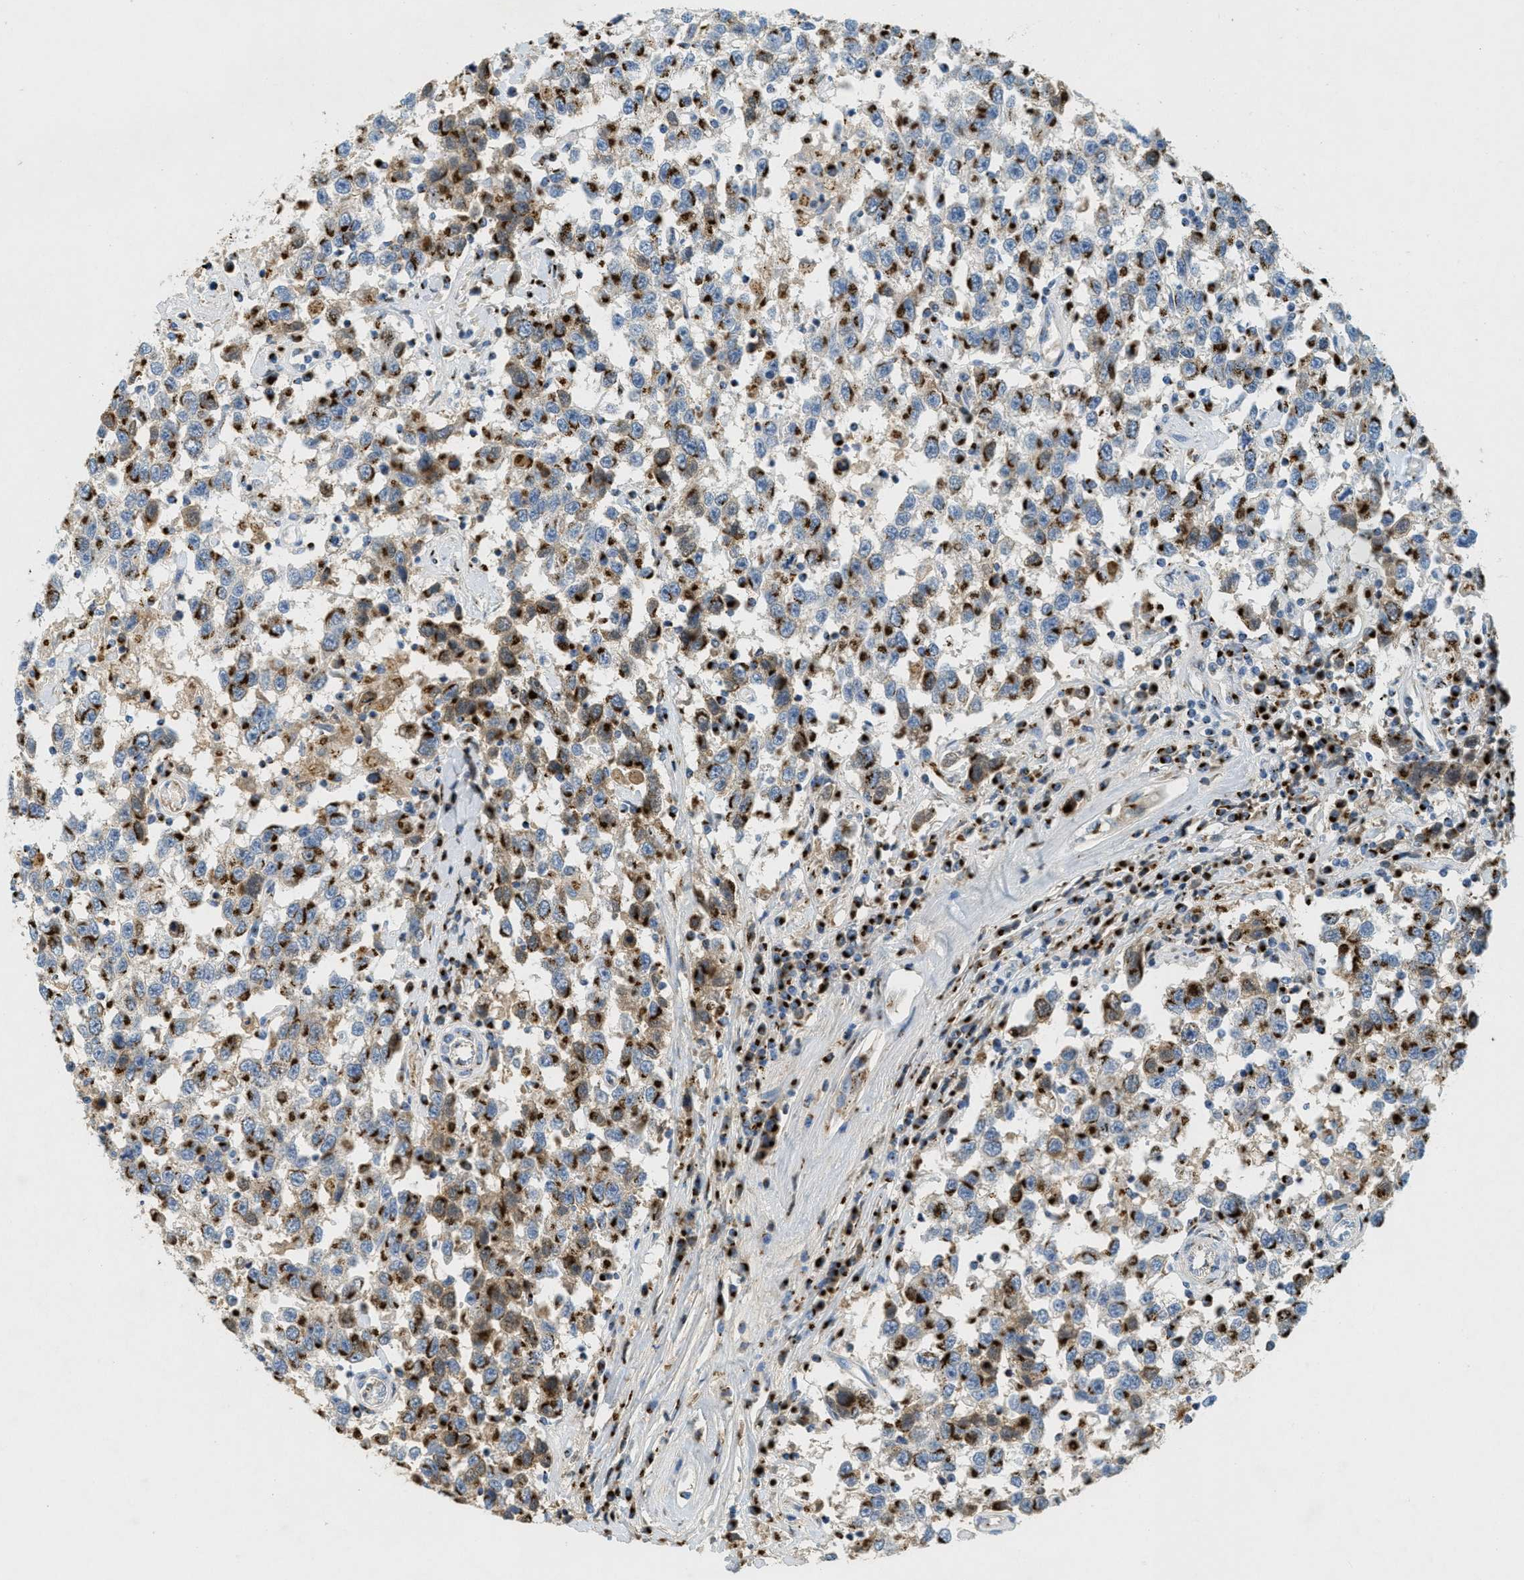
{"staining": {"intensity": "strong", "quantity": ">75%", "location": "cytoplasmic/membranous"}, "tissue": "testis cancer", "cell_type": "Tumor cells", "image_type": "cancer", "snomed": [{"axis": "morphology", "description": "Seminoma, NOS"}, {"axis": "topography", "description": "Testis"}], "caption": "IHC (DAB) staining of testis seminoma reveals strong cytoplasmic/membranous protein positivity in approximately >75% of tumor cells.", "gene": "ENTPD4", "patient": {"sex": "male", "age": 41}}